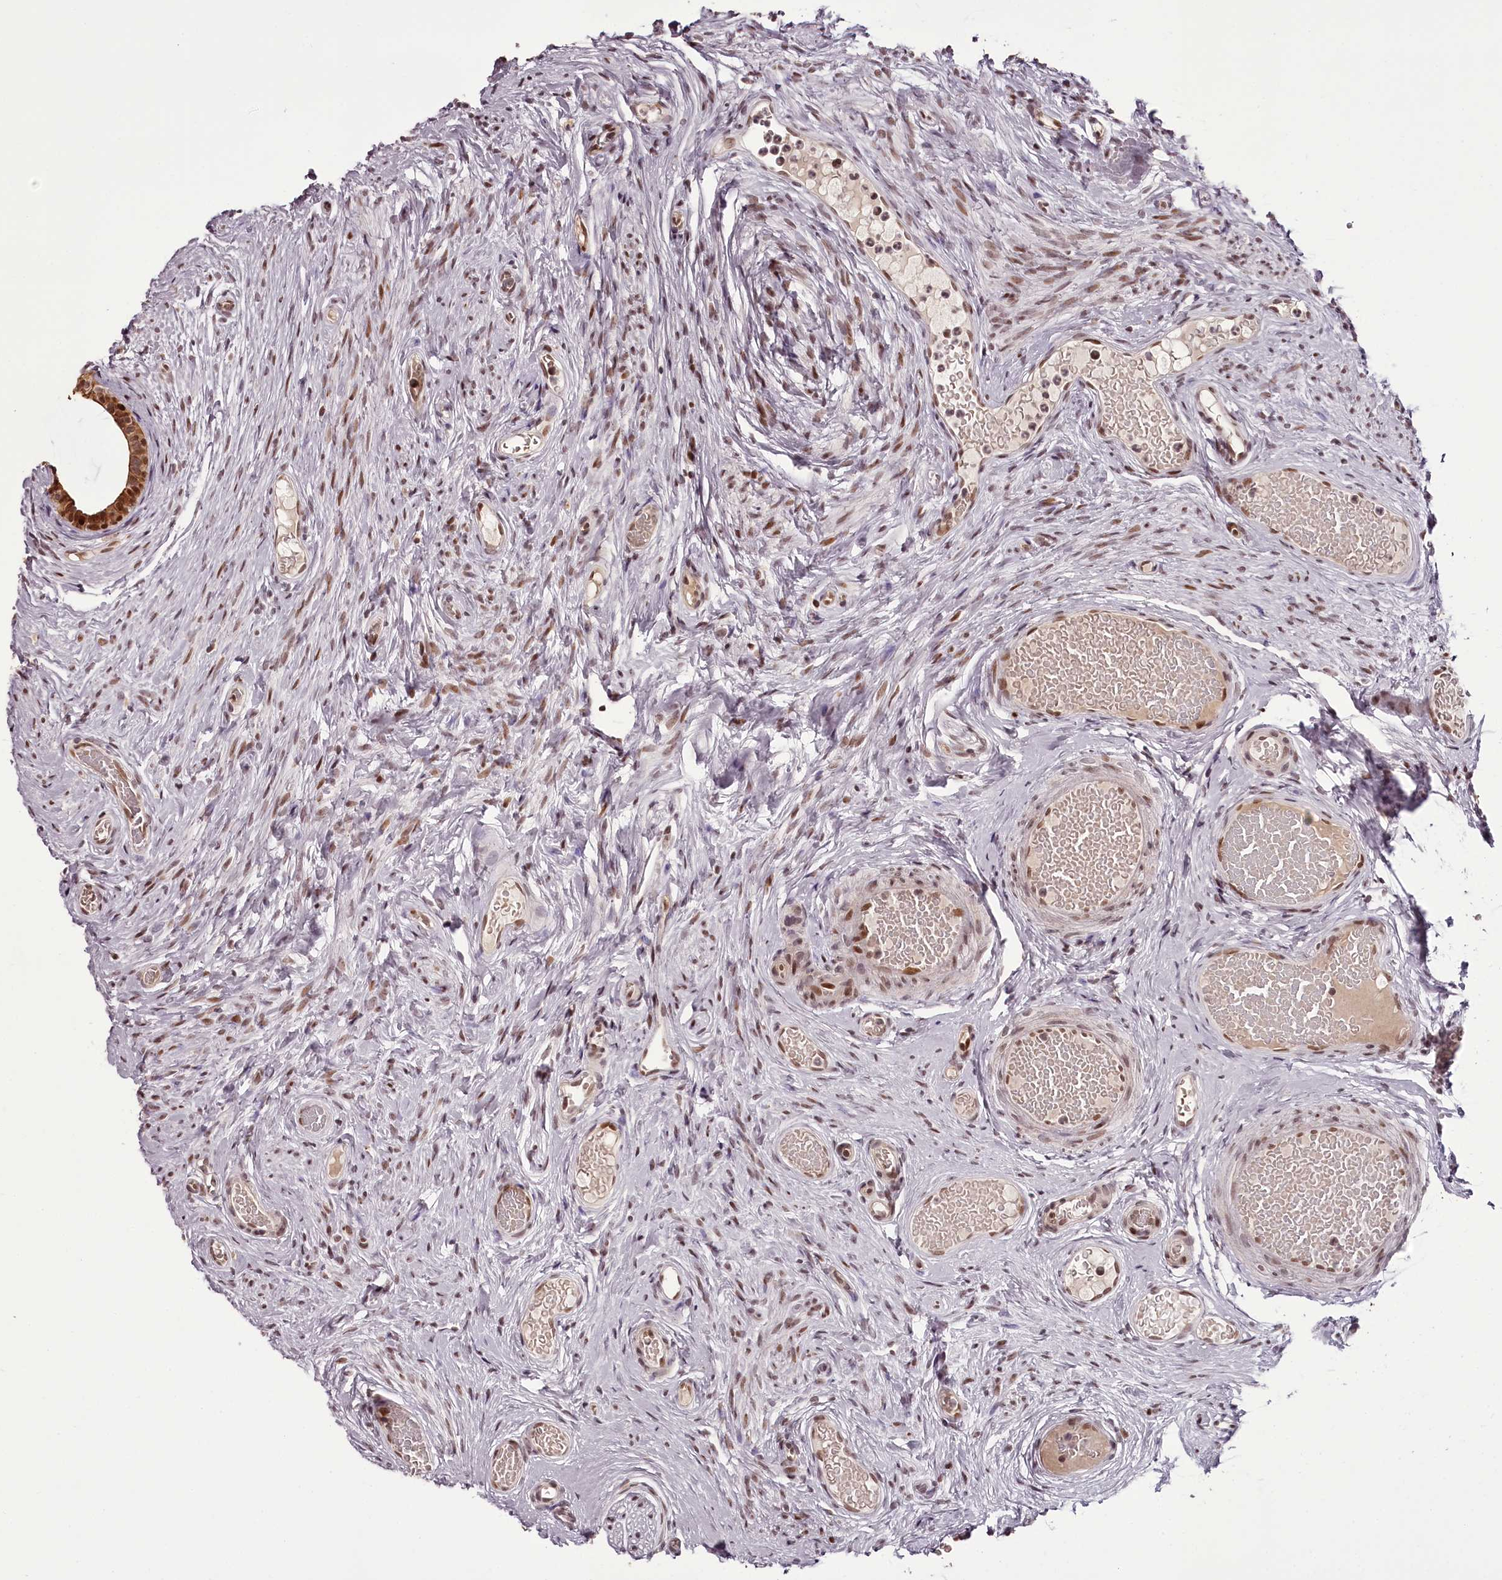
{"staining": {"intensity": "moderate", "quantity": ">75%", "location": "cytoplasmic/membranous,nuclear"}, "tissue": "epididymis", "cell_type": "Glandular cells", "image_type": "normal", "snomed": [{"axis": "morphology", "description": "Normal tissue, NOS"}, {"axis": "topography", "description": "Epididymis"}], "caption": "Immunohistochemistry (IHC) micrograph of normal epididymis: human epididymis stained using immunohistochemistry reveals medium levels of moderate protein expression localized specifically in the cytoplasmic/membranous,nuclear of glandular cells, appearing as a cytoplasmic/membranous,nuclear brown color.", "gene": "THYN1", "patient": {"sex": "male", "age": 9}}